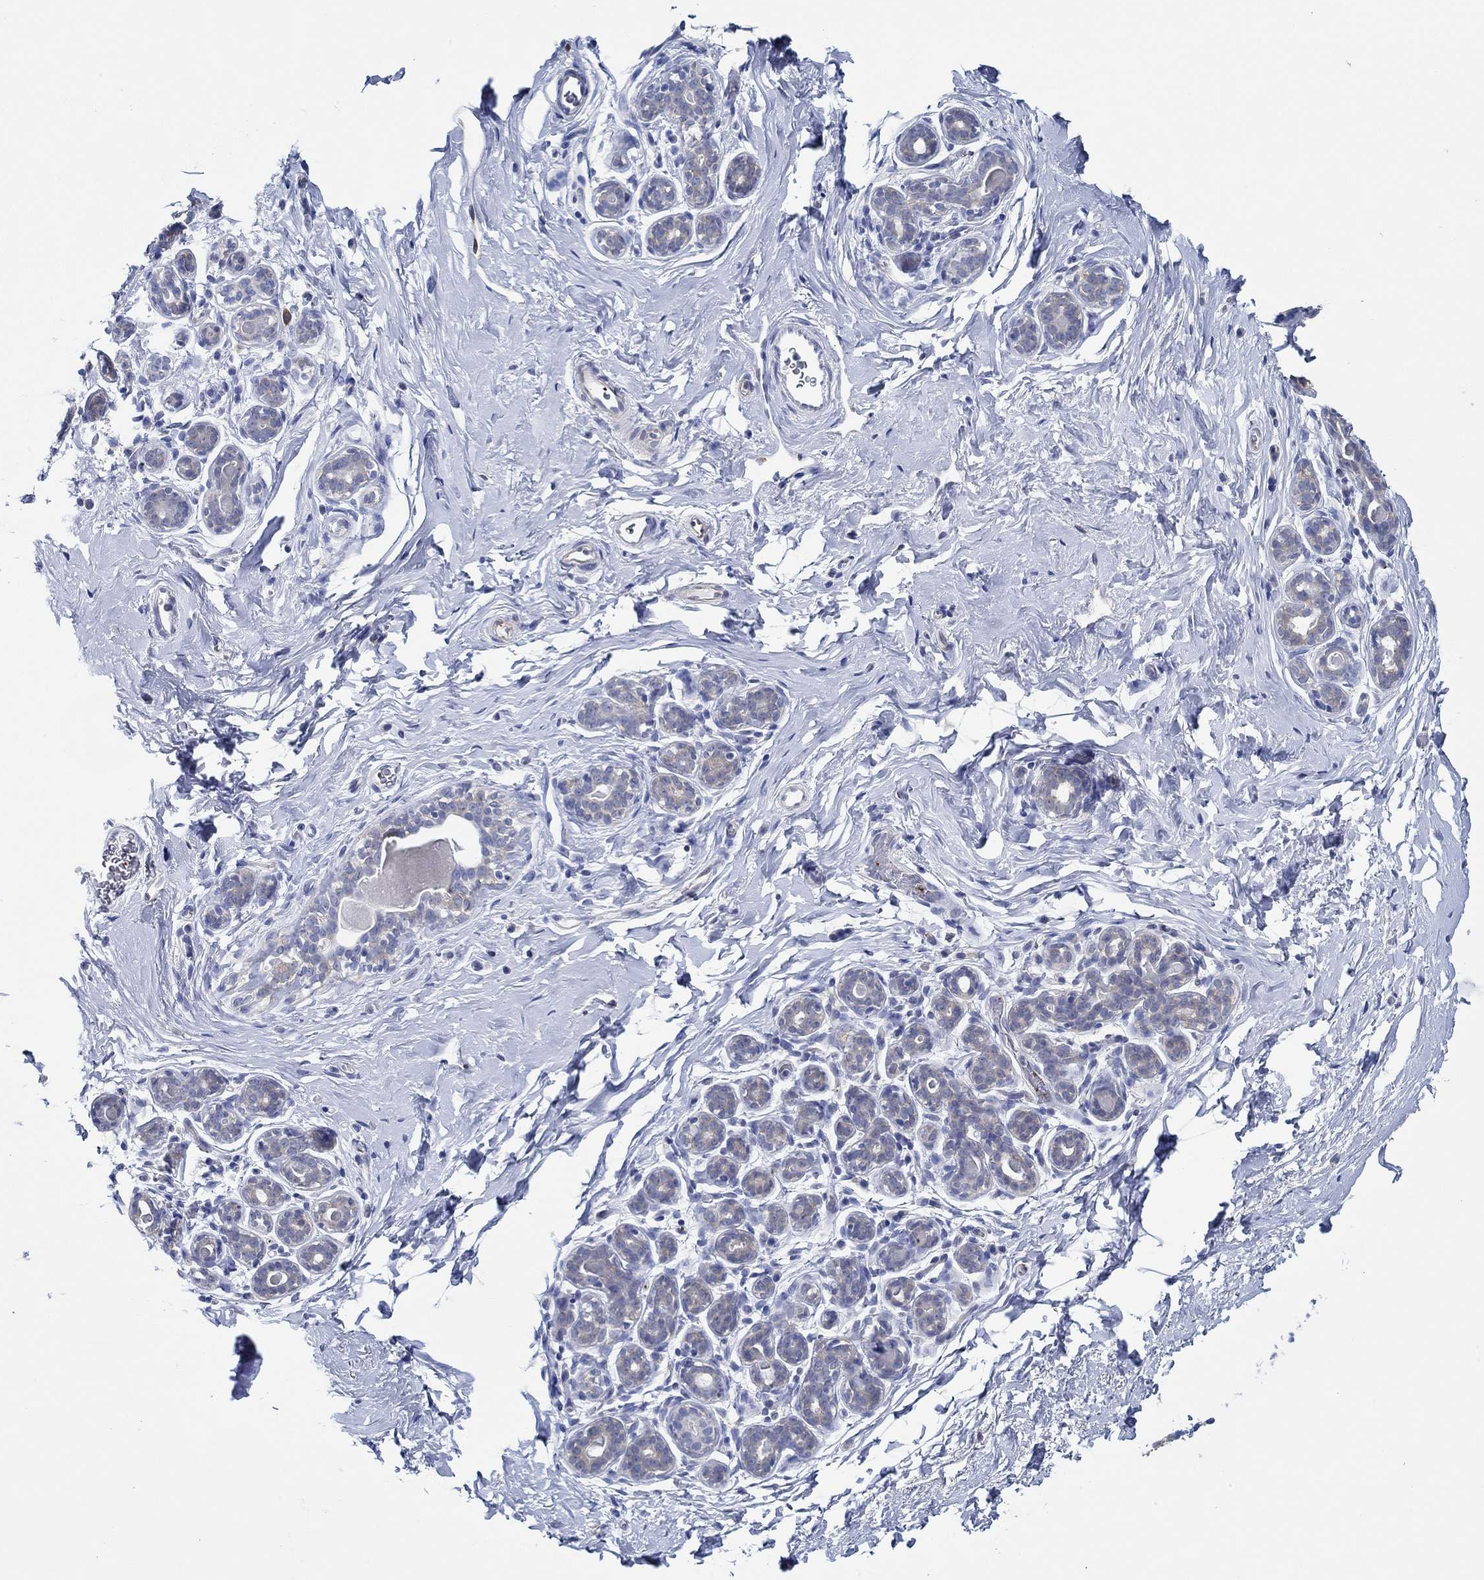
{"staining": {"intensity": "negative", "quantity": "none", "location": "none"}, "tissue": "breast", "cell_type": "Adipocytes", "image_type": "normal", "snomed": [{"axis": "morphology", "description": "Normal tissue, NOS"}, {"axis": "topography", "description": "Skin"}, {"axis": "topography", "description": "Breast"}], "caption": "High power microscopy histopathology image of an immunohistochemistry (IHC) image of benign breast, revealing no significant staining in adipocytes. The staining was performed using DAB (3,3'-diaminobenzidine) to visualize the protein expression in brown, while the nuclei were stained in blue with hematoxylin (Magnification: 20x).", "gene": "SLC27A3", "patient": {"sex": "female", "age": 43}}